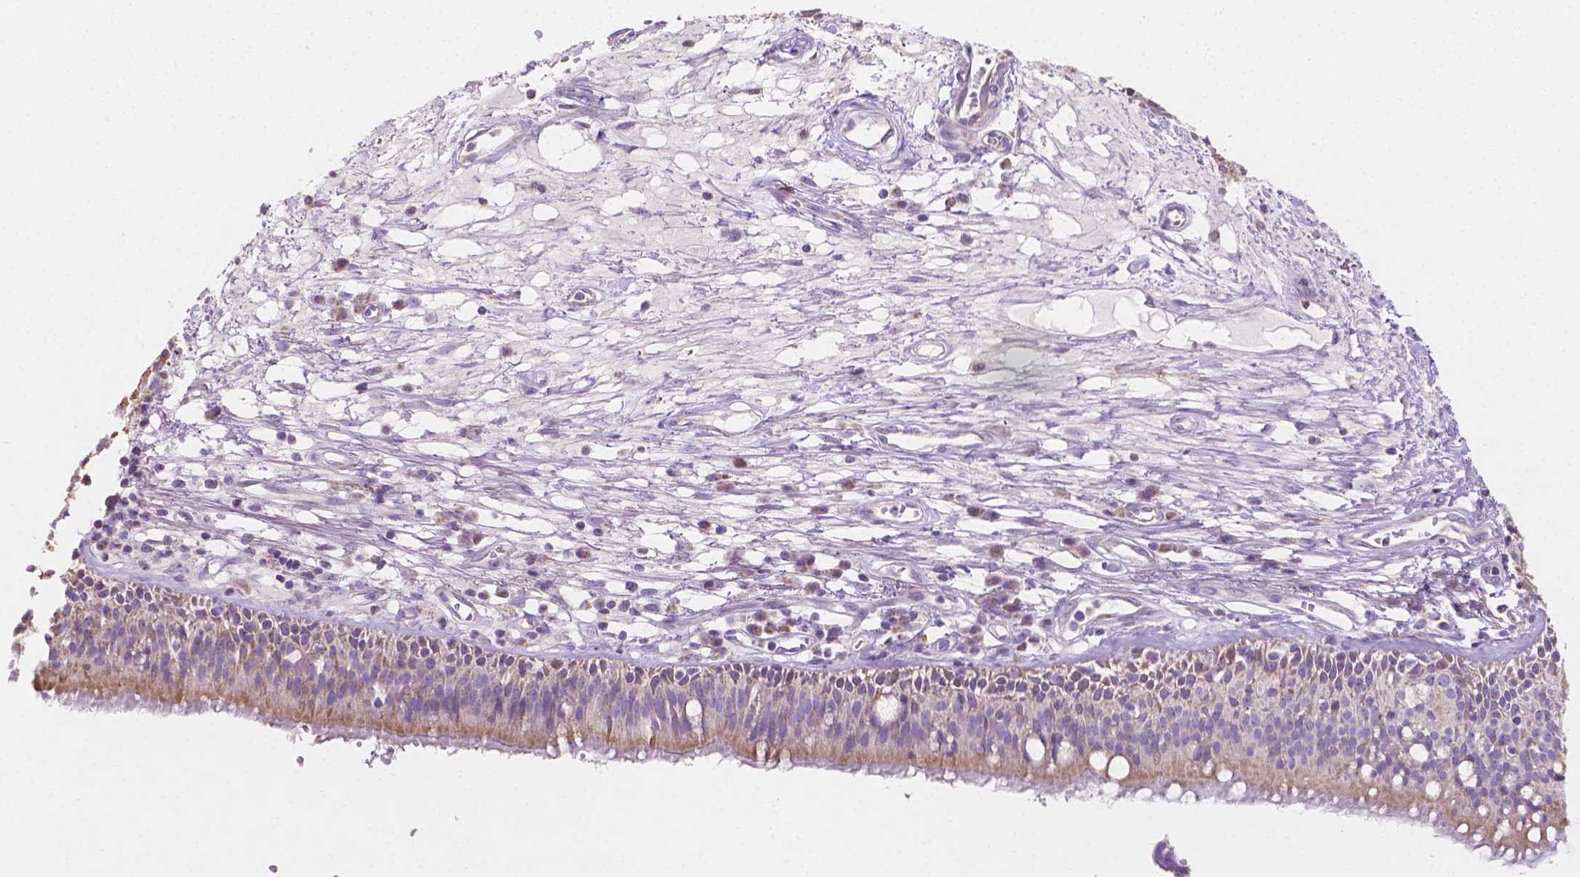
{"staining": {"intensity": "moderate", "quantity": "25%-75%", "location": "cytoplasmic/membranous"}, "tissue": "bronchus", "cell_type": "Respiratory epithelial cells", "image_type": "normal", "snomed": [{"axis": "morphology", "description": "Normal tissue, NOS"}, {"axis": "morphology", "description": "Squamous cell carcinoma, NOS"}, {"axis": "topography", "description": "Cartilage tissue"}, {"axis": "topography", "description": "Bronchus"}, {"axis": "topography", "description": "Lung"}], "caption": "Immunohistochemistry of normal bronchus demonstrates medium levels of moderate cytoplasmic/membranous positivity in about 25%-75% of respiratory epithelial cells. The protein is stained brown, and the nuclei are stained in blue (DAB IHC with brightfield microscopy, high magnification).", "gene": "TMEM130", "patient": {"sex": "male", "age": 66}}